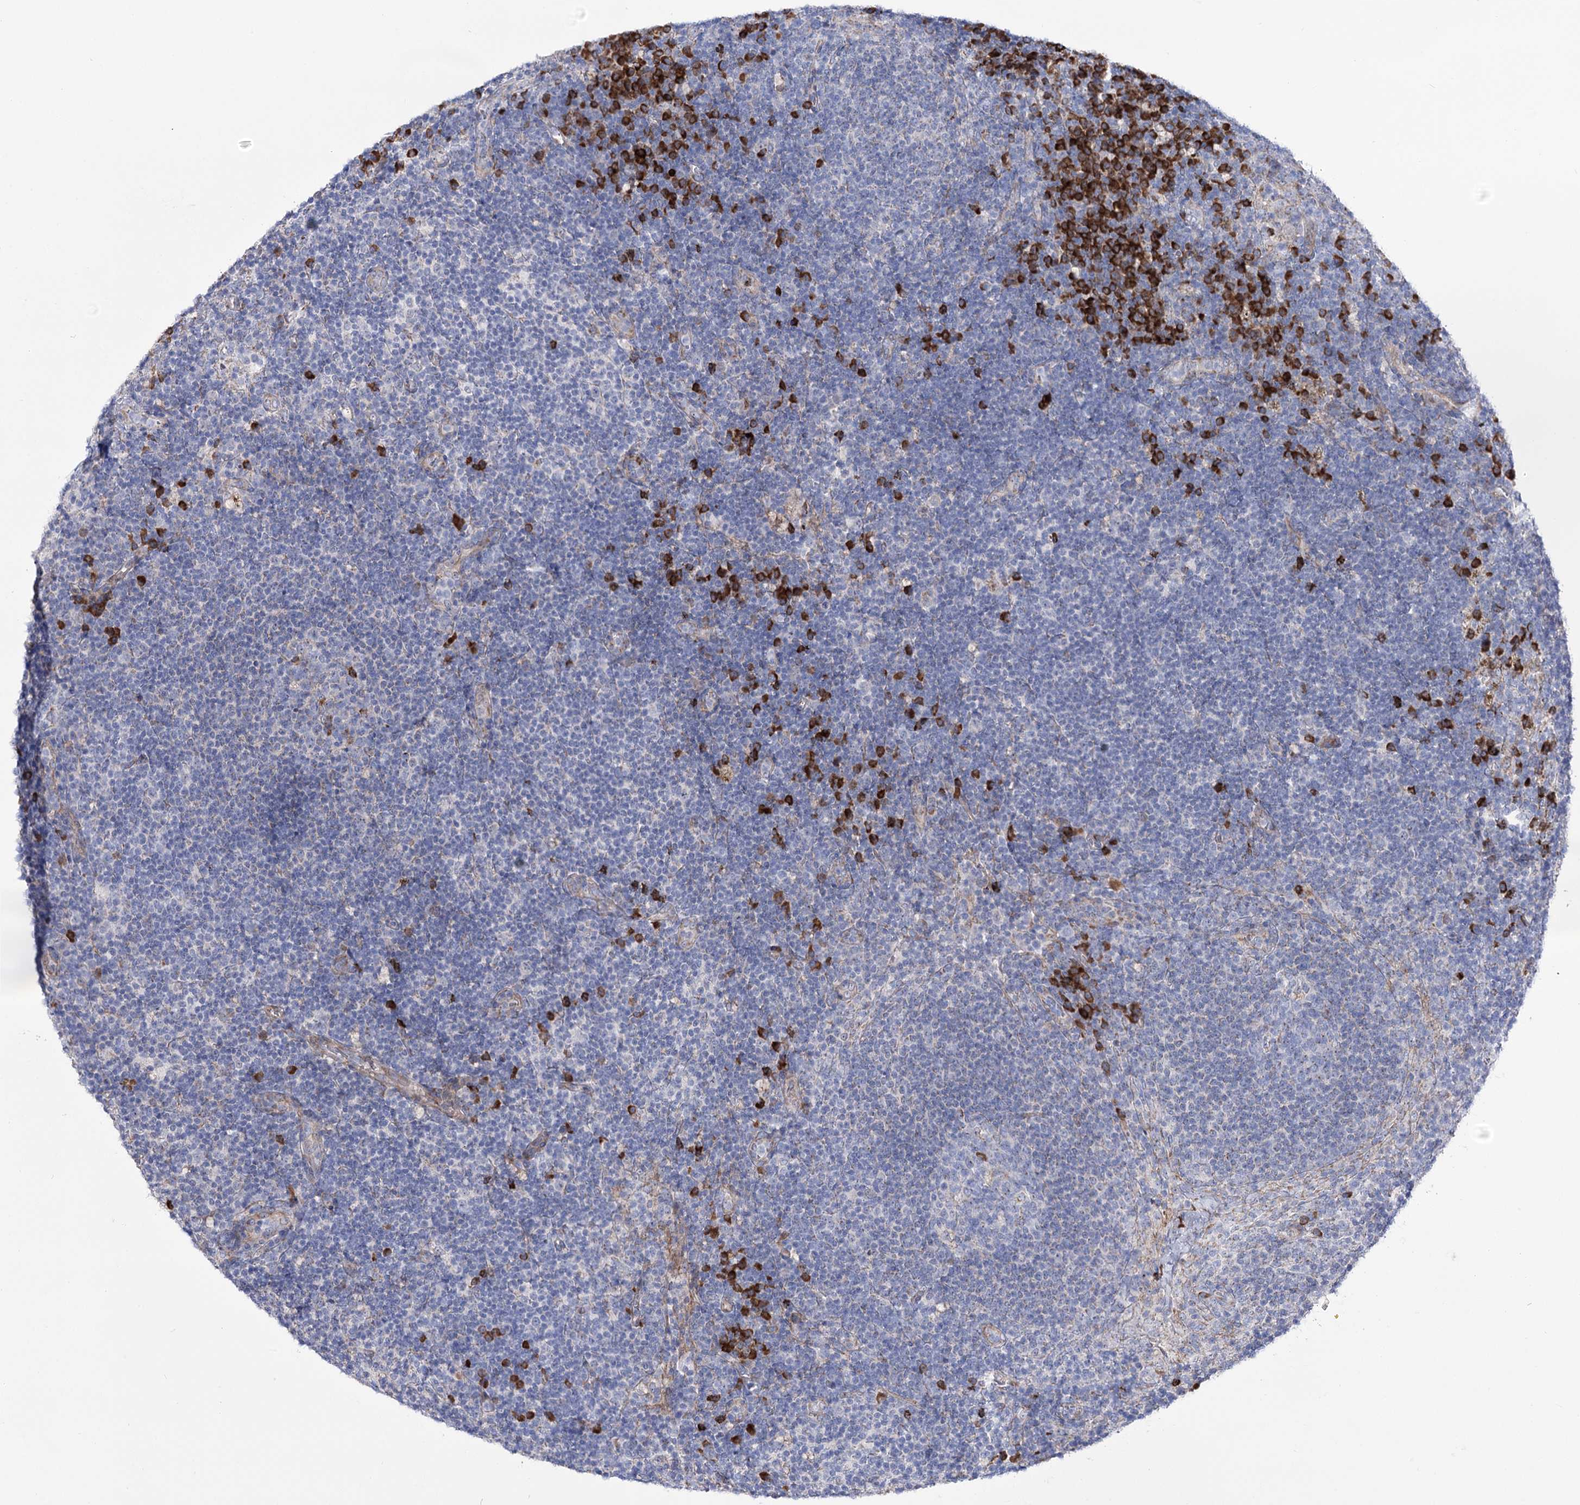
{"staining": {"intensity": "weak", "quantity": "<25%", "location": "cytoplasmic/membranous"}, "tissue": "lymph node", "cell_type": "Germinal center cells", "image_type": "normal", "snomed": [{"axis": "morphology", "description": "Normal tissue, NOS"}, {"axis": "topography", "description": "Lymph node"}], "caption": "A high-resolution micrograph shows immunohistochemistry (IHC) staining of normal lymph node, which shows no significant staining in germinal center cells.", "gene": "METTL5", "patient": {"sex": "female", "age": 70}}